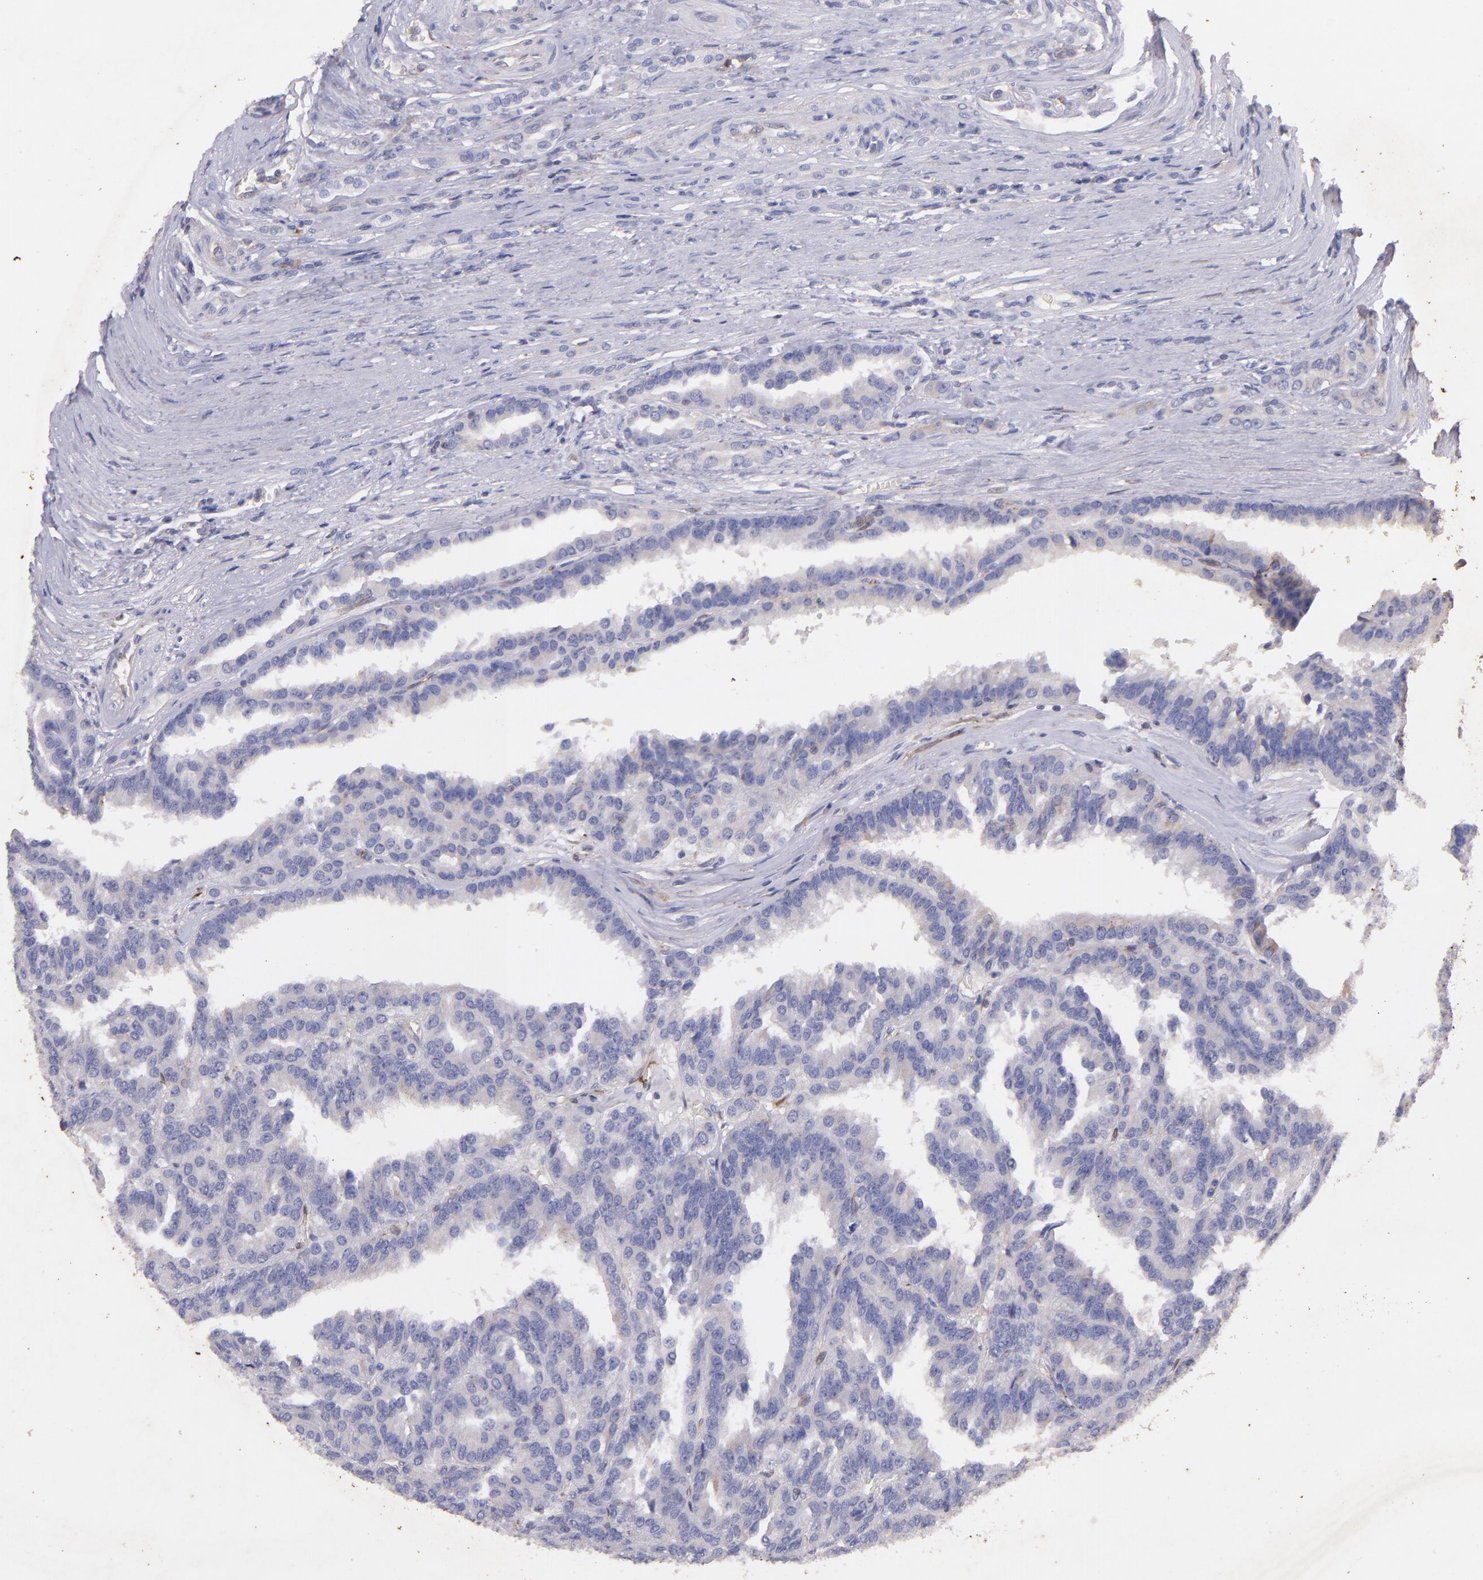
{"staining": {"intensity": "negative", "quantity": "none", "location": "none"}, "tissue": "renal cancer", "cell_type": "Tumor cells", "image_type": "cancer", "snomed": [{"axis": "morphology", "description": "Adenocarcinoma, NOS"}, {"axis": "topography", "description": "Kidney"}], "caption": "Human renal cancer (adenocarcinoma) stained for a protein using immunohistochemistry (IHC) displays no positivity in tumor cells.", "gene": "RET", "patient": {"sex": "male", "age": 46}}